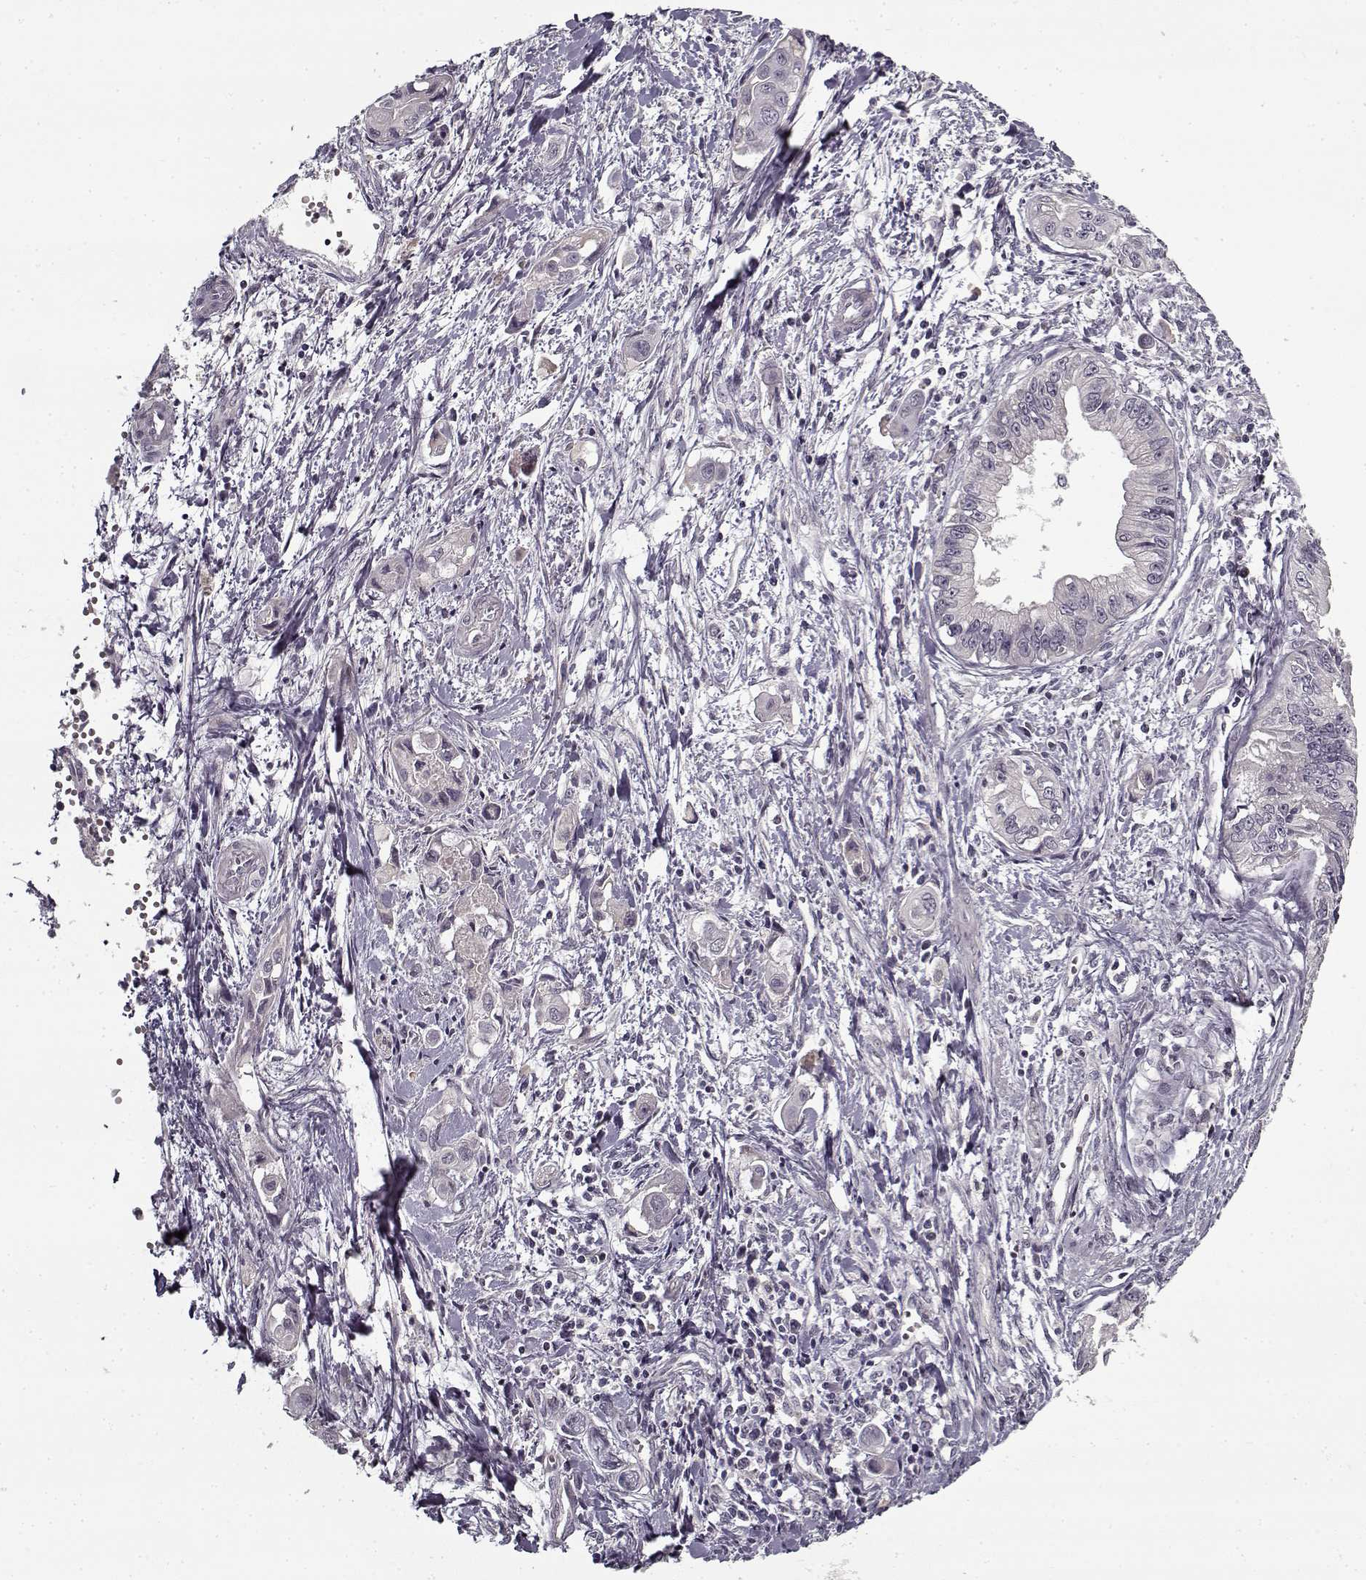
{"staining": {"intensity": "negative", "quantity": "none", "location": "none"}, "tissue": "pancreatic cancer", "cell_type": "Tumor cells", "image_type": "cancer", "snomed": [{"axis": "morphology", "description": "Adenocarcinoma, NOS"}, {"axis": "topography", "description": "Pancreas"}], "caption": "Tumor cells show no significant positivity in pancreatic cancer.", "gene": "LAMA2", "patient": {"sex": "male", "age": 60}}